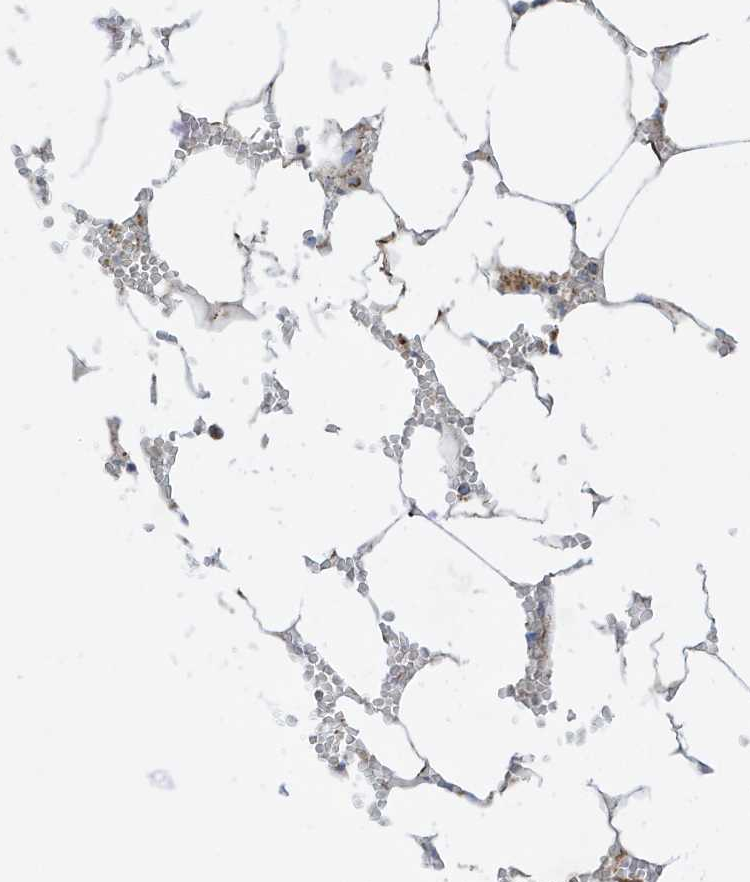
{"staining": {"intensity": "moderate", "quantity": "25%-75%", "location": "cytoplasmic/membranous"}, "tissue": "bone marrow", "cell_type": "Hematopoietic cells", "image_type": "normal", "snomed": [{"axis": "morphology", "description": "Normal tissue, NOS"}, {"axis": "topography", "description": "Bone marrow"}], "caption": "Immunohistochemical staining of benign bone marrow demonstrates 25%-75% levels of moderate cytoplasmic/membranous protein staining in about 25%-75% of hematopoietic cells. (Stains: DAB in brown, nuclei in blue, Microscopy: brightfield microscopy at high magnification).", "gene": "ATP5ME", "patient": {"sex": "male", "age": 70}}